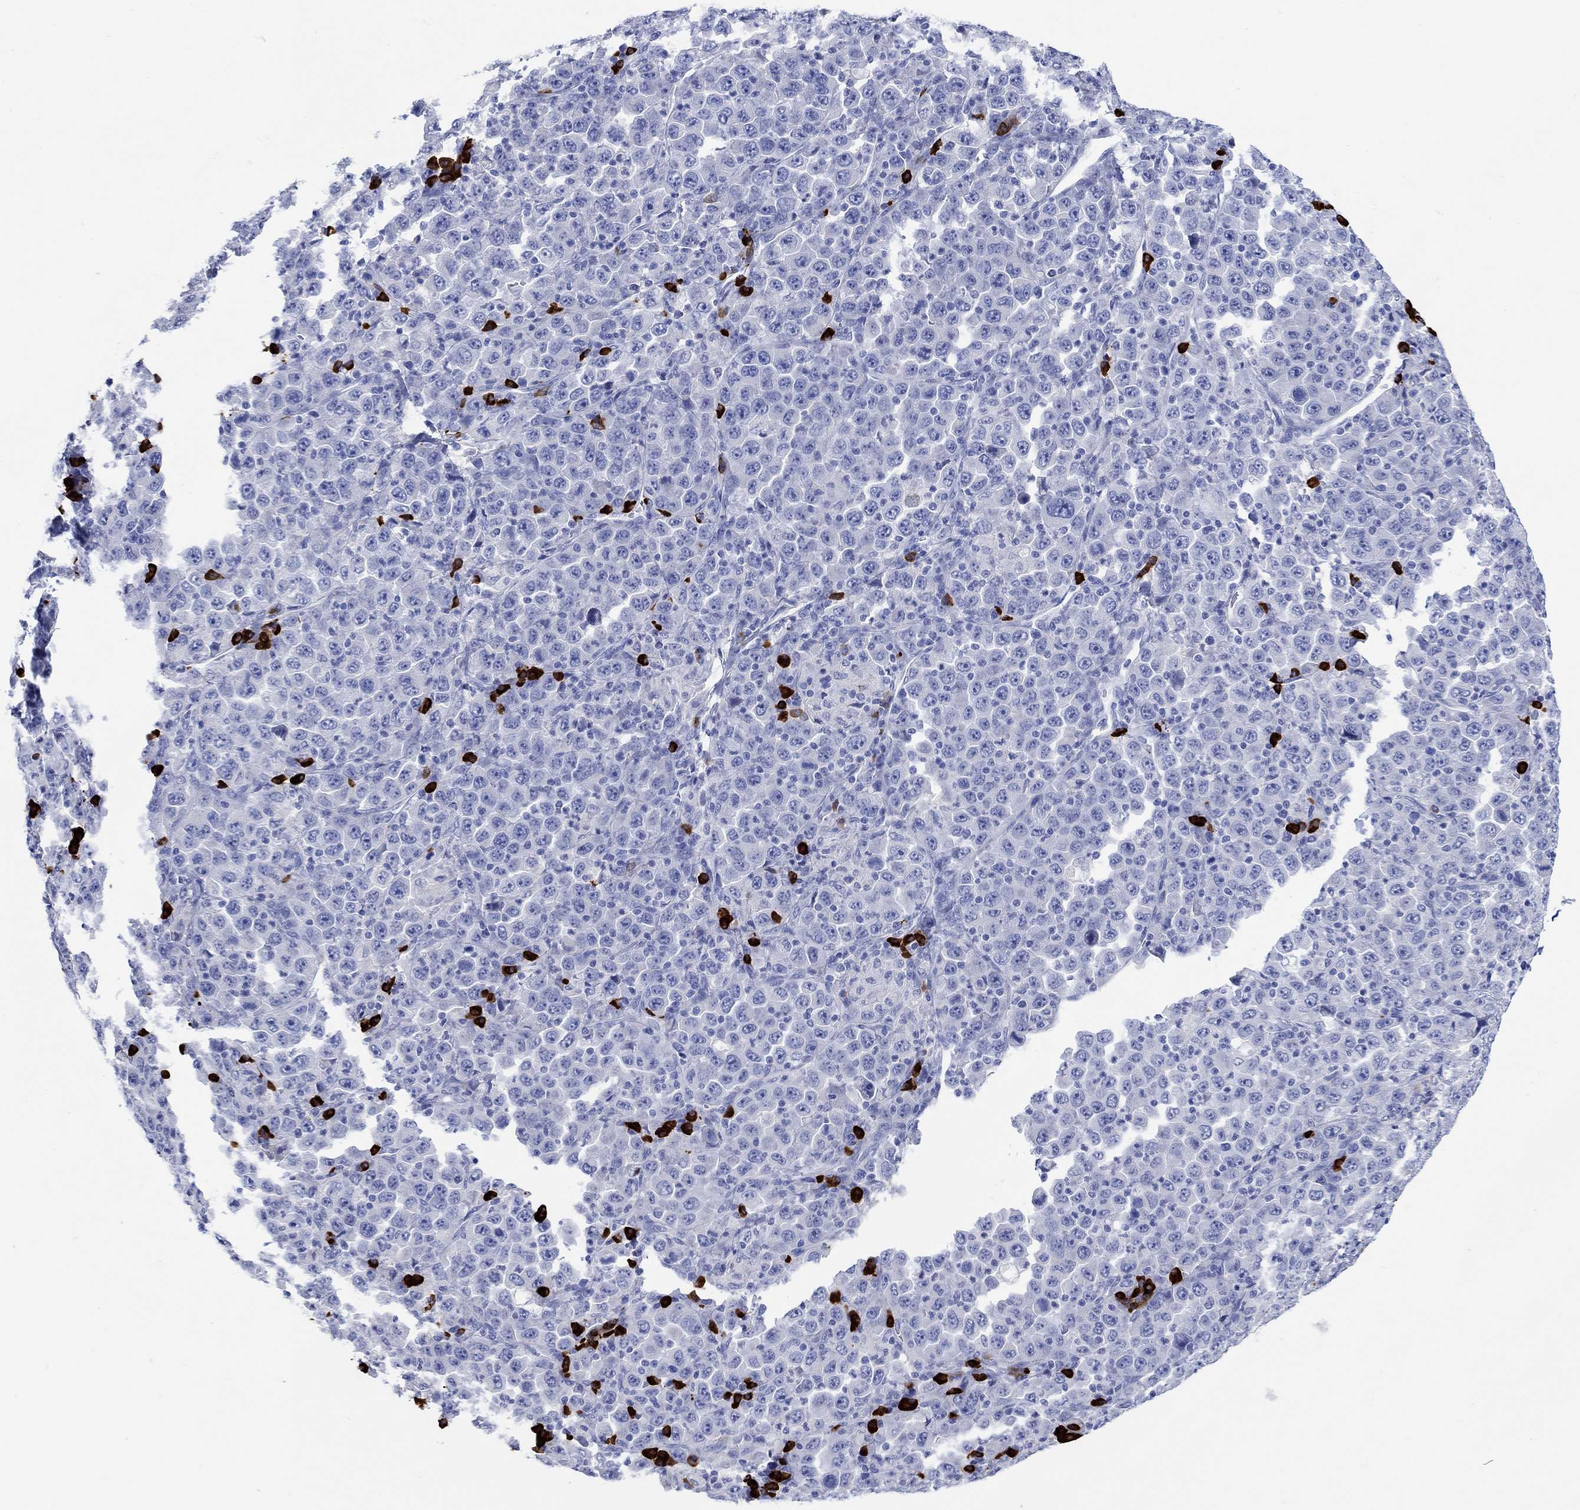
{"staining": {"intensity": "negative", "quantity": "none", "location": "none"}, "tissue": "stomach cancer", "cell_type": "Tumor cells", "image_type": "cancer", "snomed": [{"axis": "morphology", "description": "Normal tissue, NOS"}, {"axis": "morphology", "description": "Adenocarcinoma, NOS"}, {"axis": "topography", "description": "Stomach, upper"}, {"axis": "topography", "description": "Stomach"}], "caption": "This is an immunohistochemistry photomicrograph of adenocarcinoma (stomach). There is no positivity in tumor cells.", "gene": "P2RY6", "patient": {"sex": "male", "age": 59}}